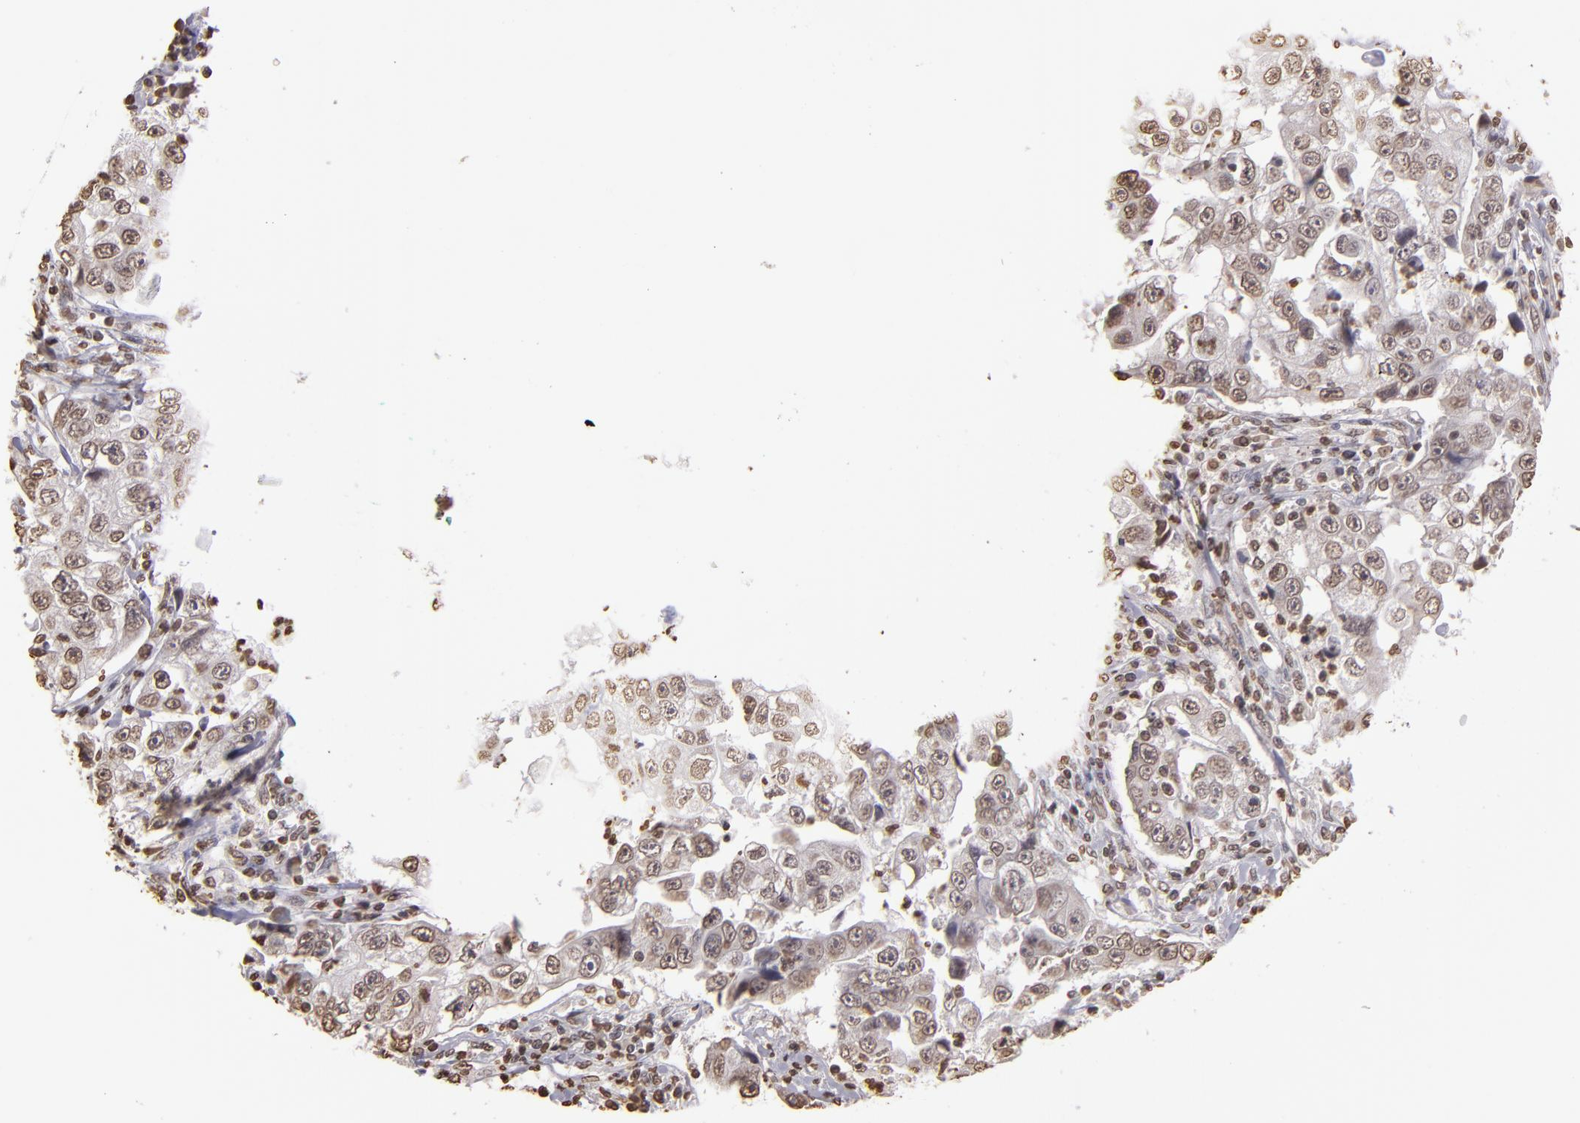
{"staining": {"intensity": "weak", "quantity": "<25%", "location": "nuclear"}, "tissue": "lung cancer", "cell_type": "Tumor cells", "image_type": "cancer", "snomed": [{"axis": "morphology", "description": "Squamous cell carcinoma, NOS"}, {"axis": "topography", "description": "Lung"}], "caption": "This micrograph is of squamous cell carcinoma (lung) stained with immunohistochemistry to label a protein in brown with the nuclei are counter-stained blue. There is no staining in tumor cells.", "gene": "LBX1", "patient": {"sex": "male", "age": 64}}